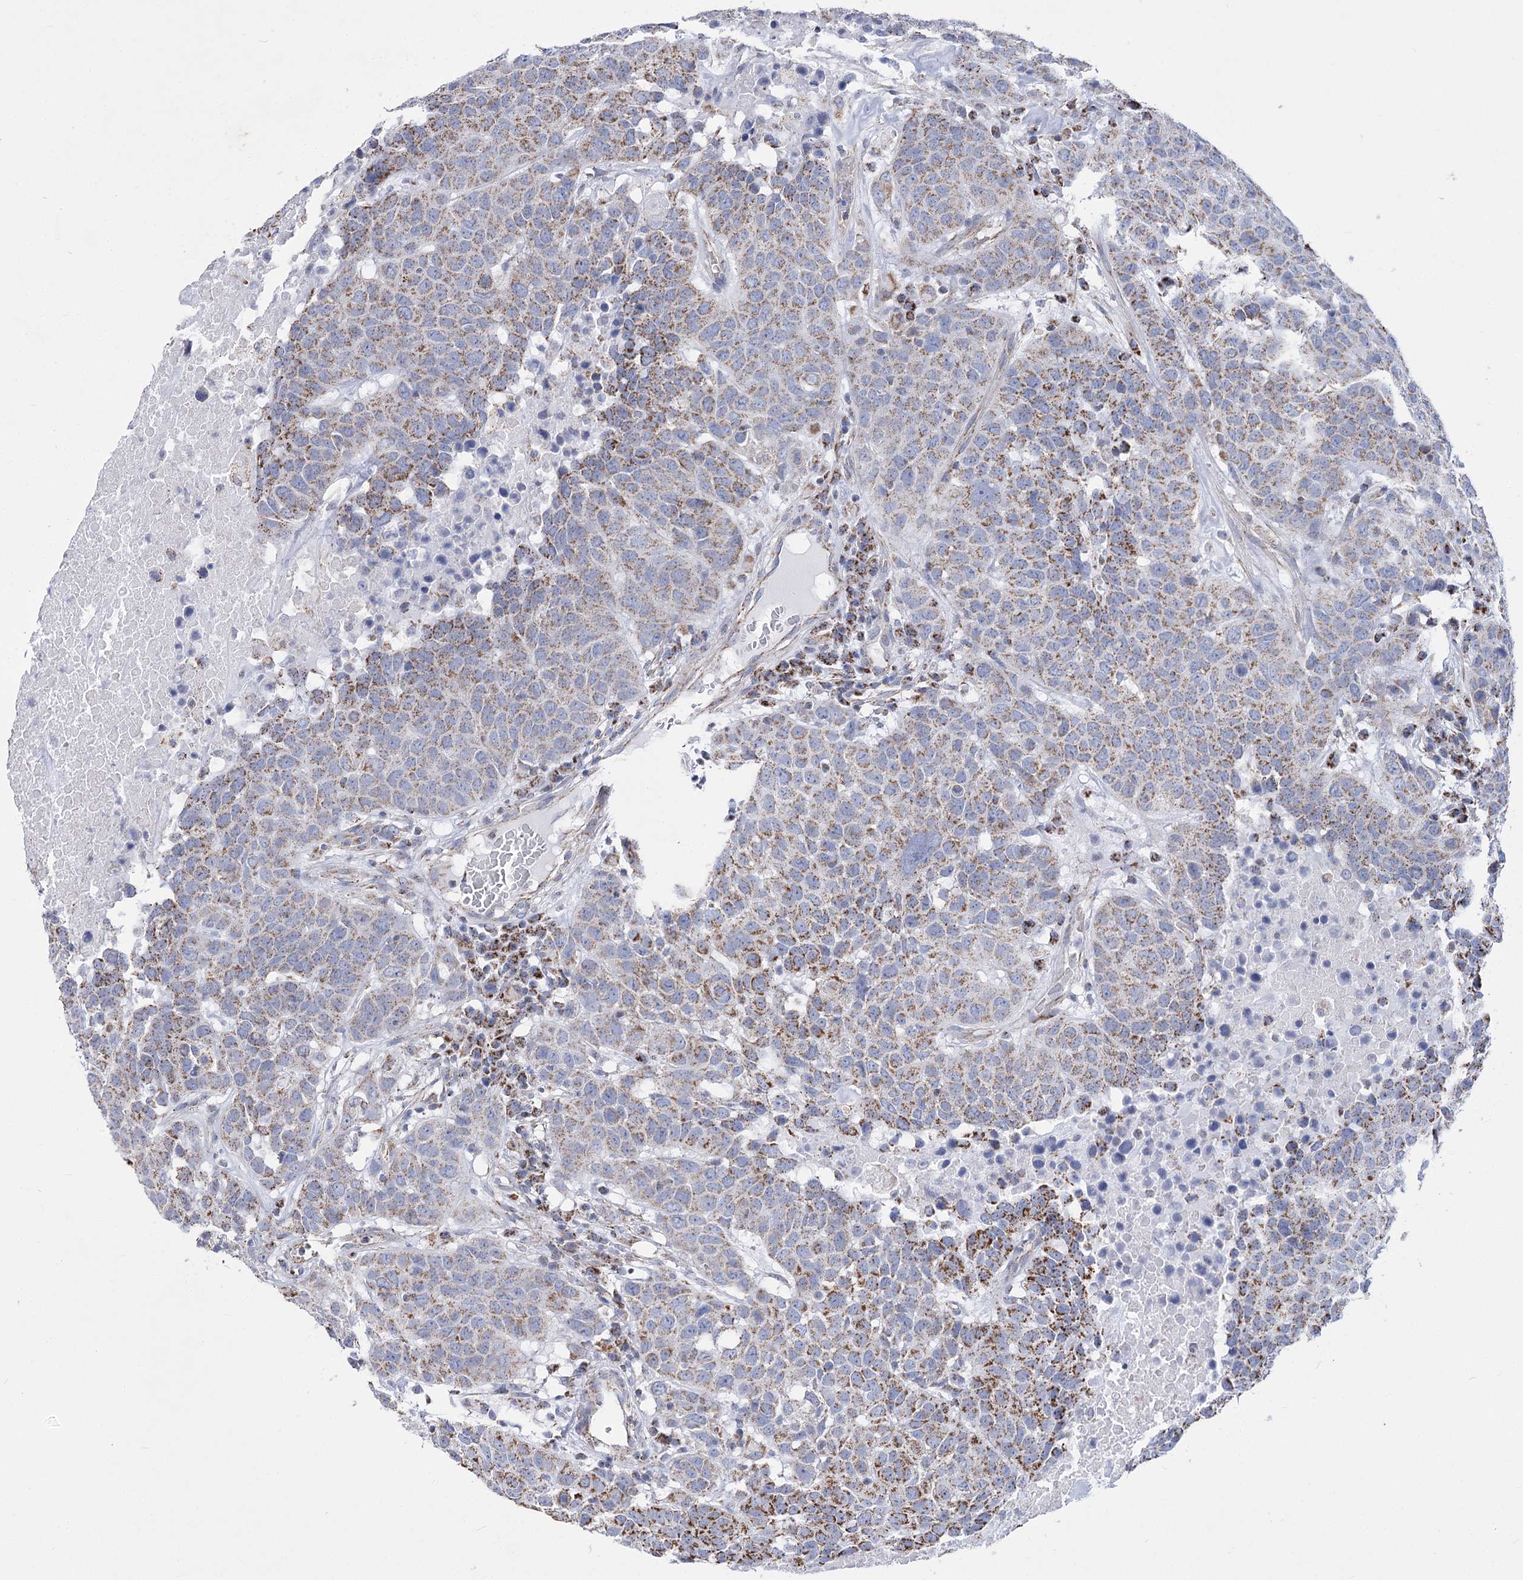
{"staining": {"intensity": "moderate", "quantity": "25%-75%", "location": "cytoplasmic/membranous"}, "tissue": "head and neck cancer", "cell_type": "Tumor cells", "image_type": "cancer", "snomed": [{"axis": "morphology", "description": "Squamous cell carcinoma, NOS"}, {"axis": "topography", "description": "Head-Neck"}], "caption": "Protein staining reveals moderate cytoplasmic/membranous staining in approximately 25%-75% of tumor cells in head and neck cancer (squamous cell carcinoma).", "gene": "PDHB", "patient": {"sex": "male", "age": 66}}